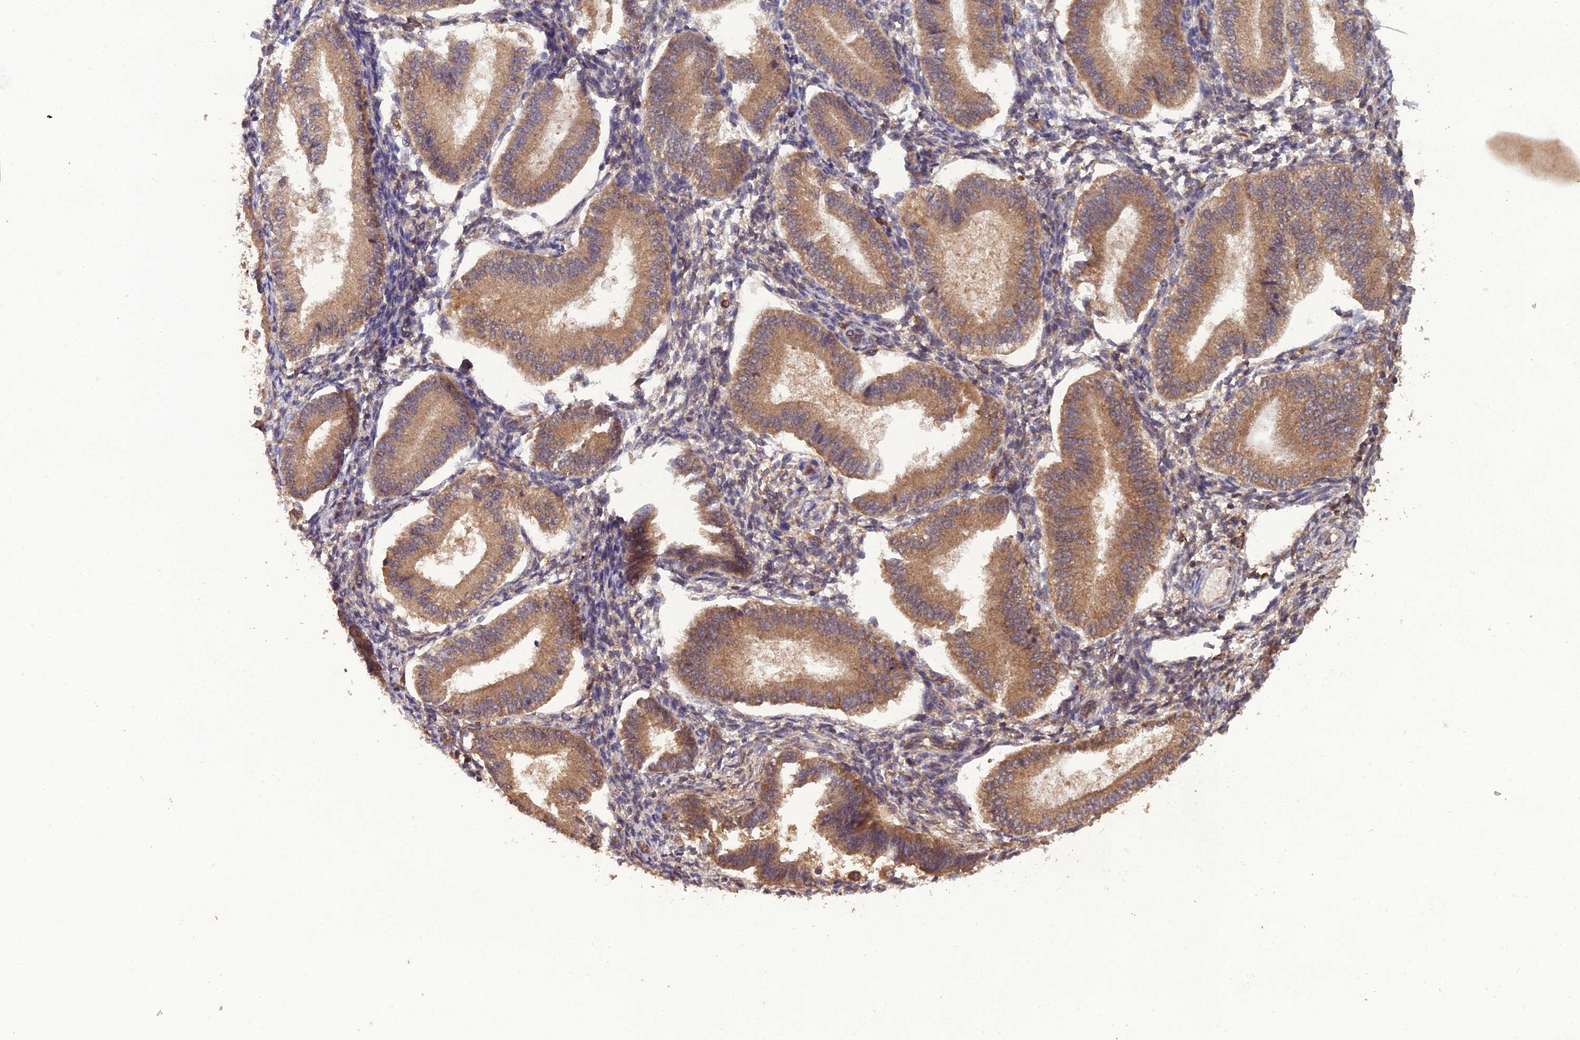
{"staining": {"intensity": "weak", "quantity": "<25%", "location": "cytoplasmic/membranous"}, "tissue": "endometrium", "cell_type": "Cells in endometrial stroma", "image_type": "normal", "snomed": [{"axis": "morphology", "description": "Normal tissue, NOS"}, {"axis": "topography", "description": "Endometrium"}], "caption": "DAB immunohistochemical staining of benign endometrium displays no significant positivity in cells in endometrial stroma. (IHC, brightfield microscopy, high magnification).", "gene": "TMEM258", "patient": {"sex": "female", "age": 39}}